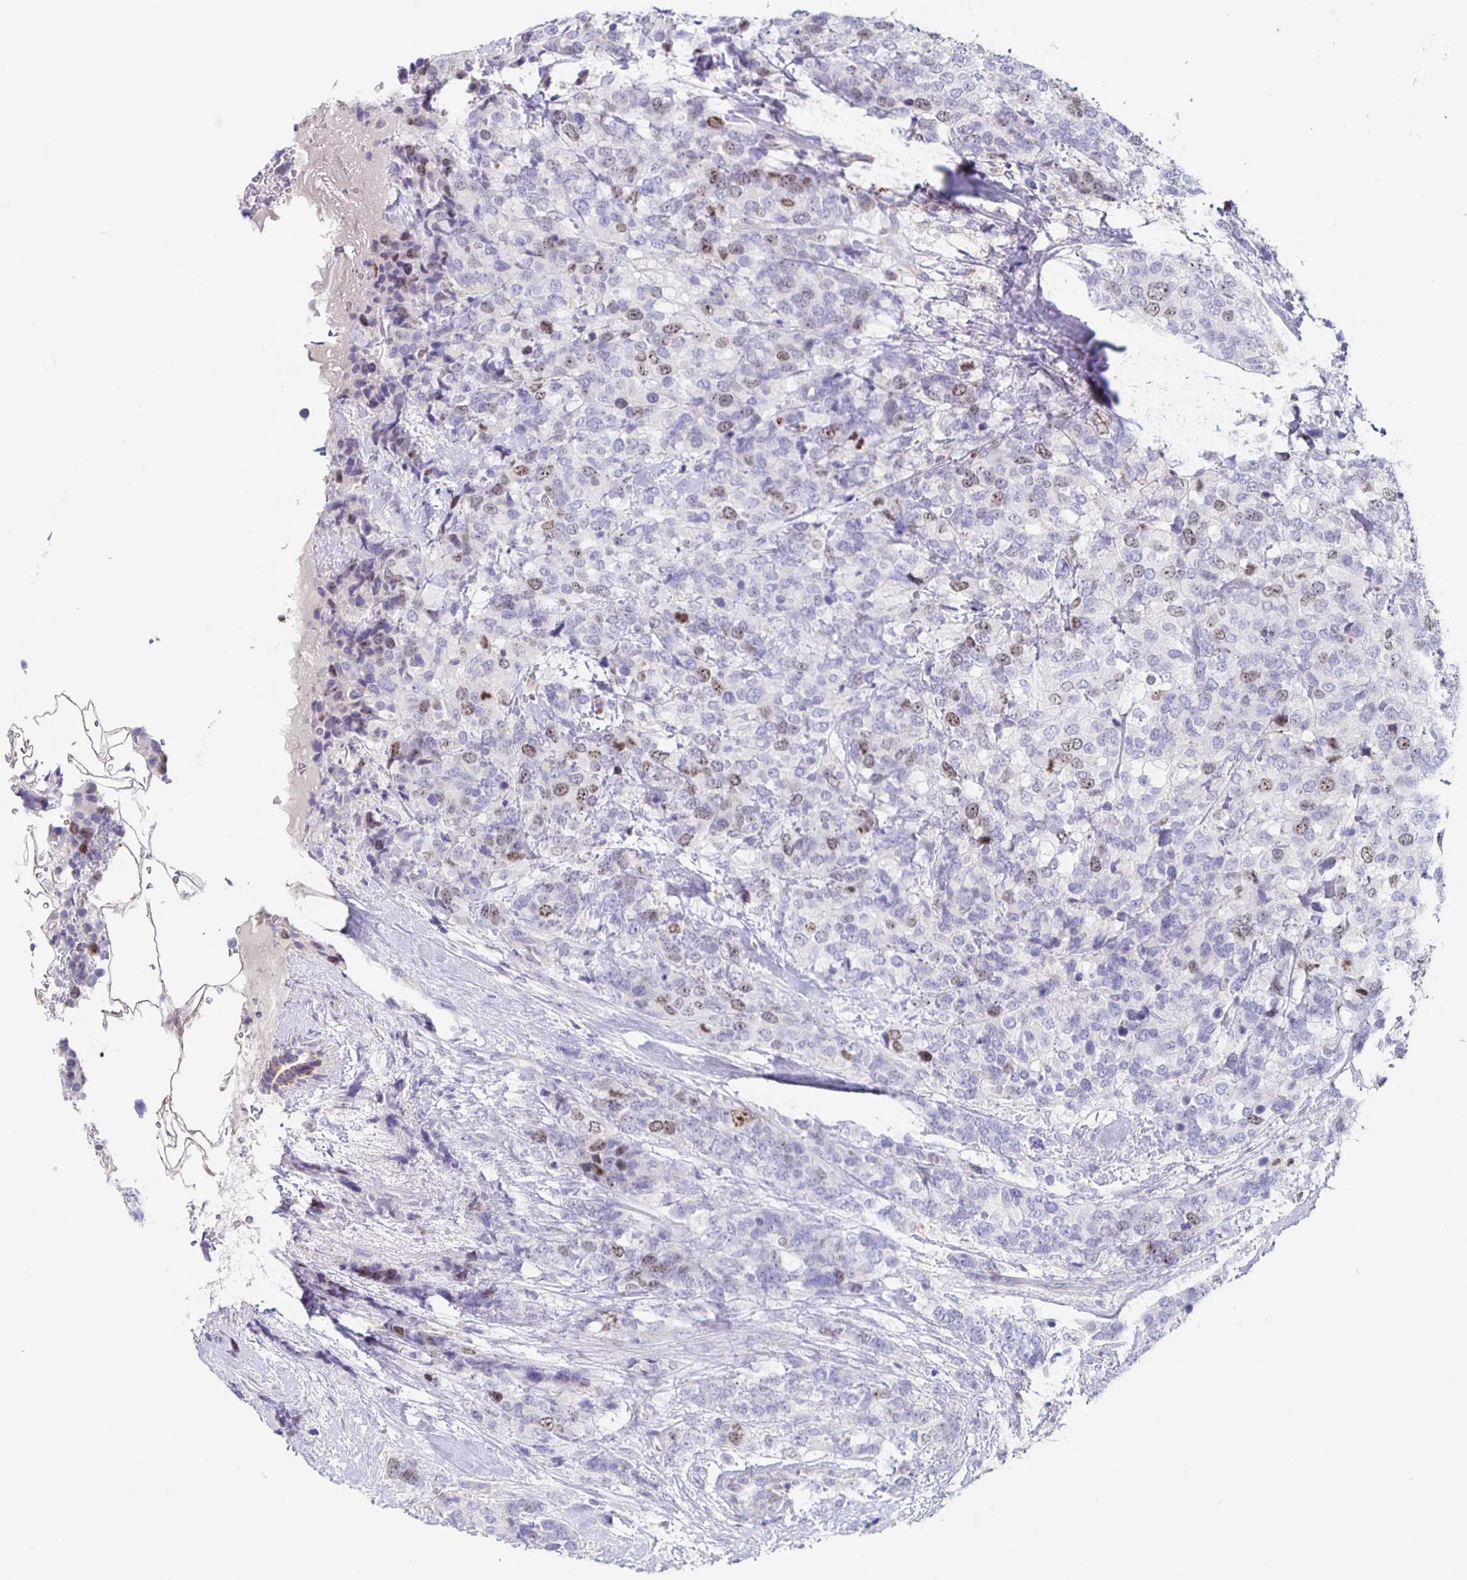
{"staining": {"intensity": "weak", "quantity": "<25%", "location": "nuclear"}, "tissue": "breast cancer", "cell_type": "Tumor cells", "image_type": "cancer", "snomed": [{"axis": "morphology", "description": "Lobular carcinoma"}, {"axis": "topography", "description": "Breast"}], "caption": "An immunohistochemistry photomicrograph of breast lobular carcinoma is shown. There is no staining in tumor cells of breast lobular carcinoma.", "gene": "CENPH", "patient": {"sex": "female", "age": 59}}